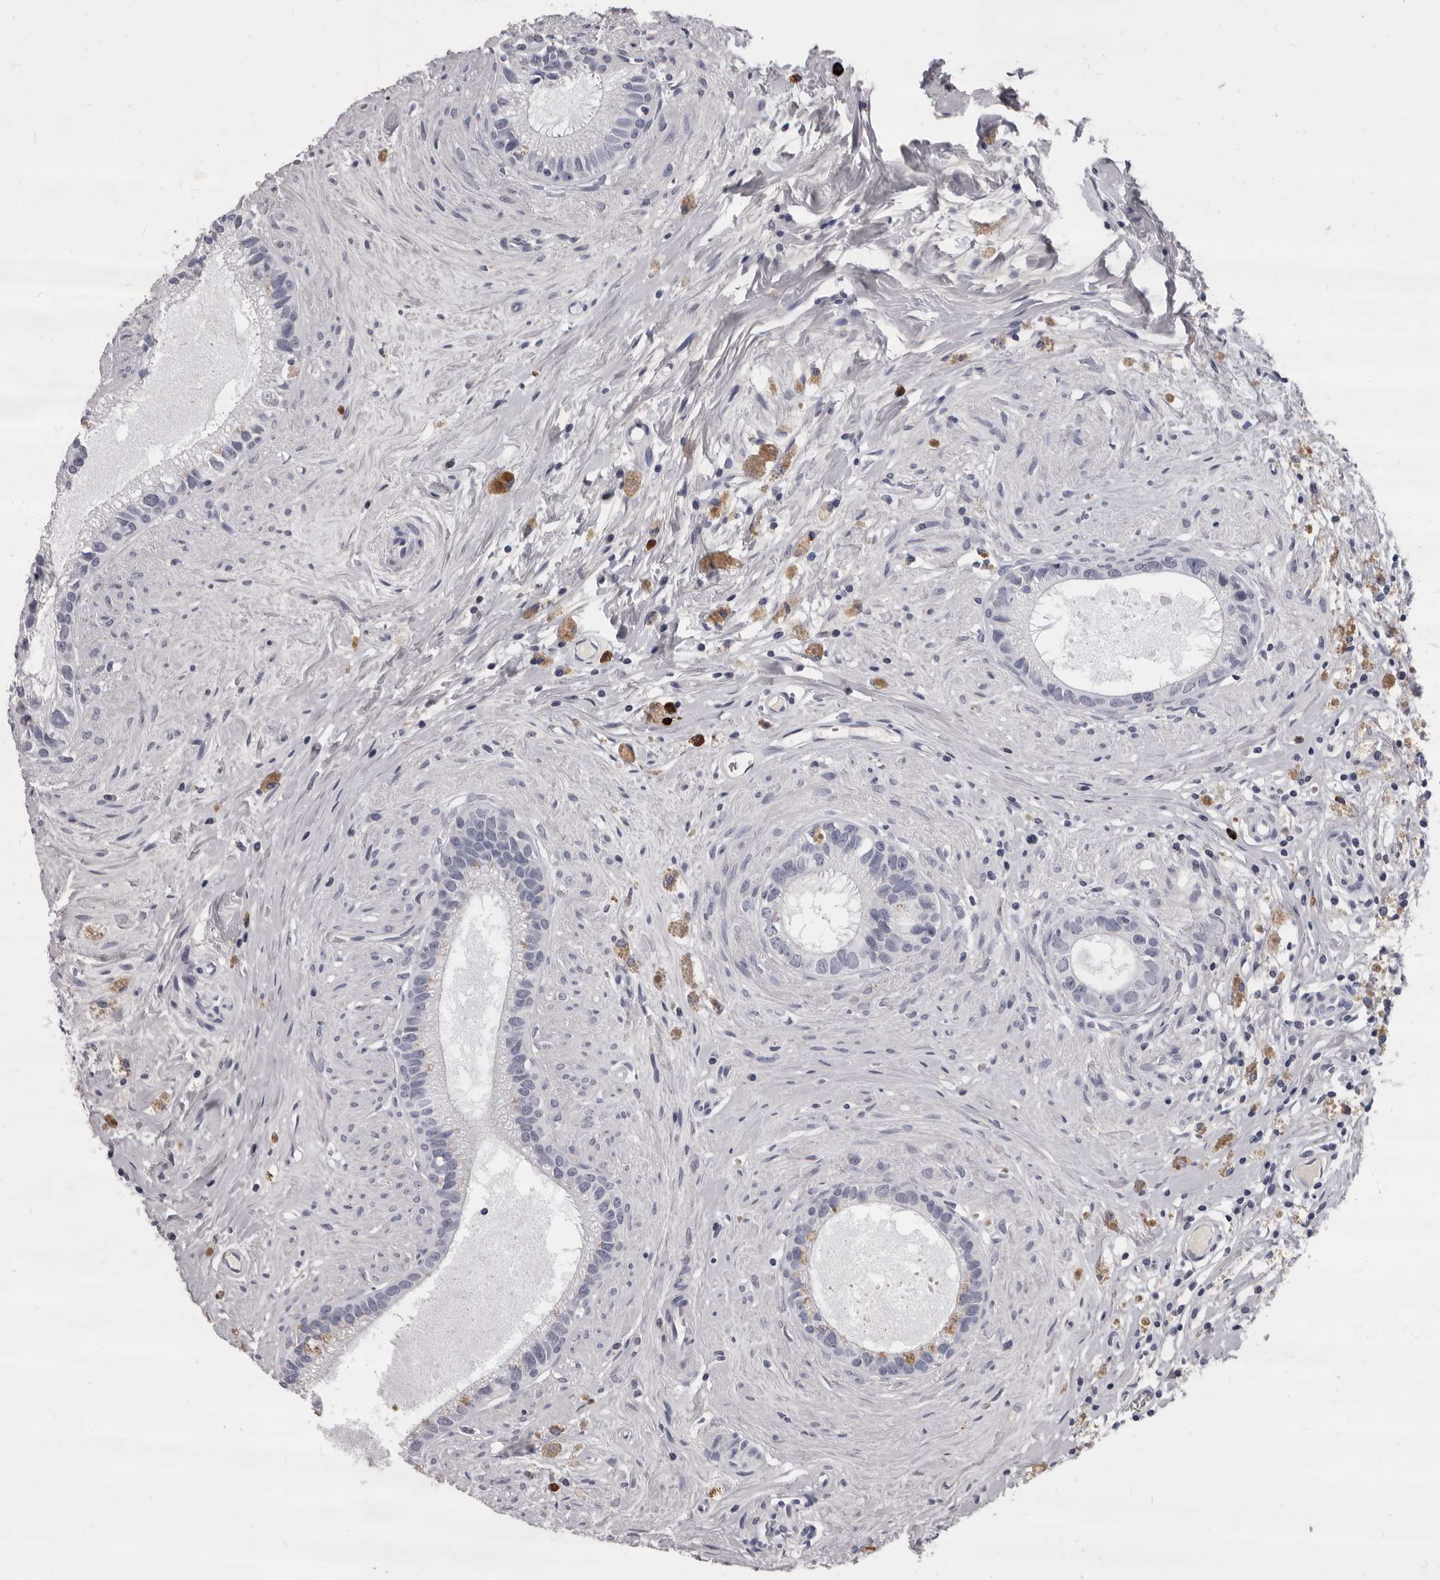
{"staining": {"intensity": "negative", "quantity": "none", "location": "none"}, "tissue": "epididymis", "cell_type": "Glandular cells", "image_type": "normal", "snomed": [{"axis": "morphology", "description": "Normal tissue, NOS"}, {"axis": "topography", "description": "Epididymis"}], "caption": "DAB immunohistochemical staining of normal human epididymis shows no significant positivity in glandular cells.", "gene": "GZMH", "patient": {"sex": "male", "age": 80}}